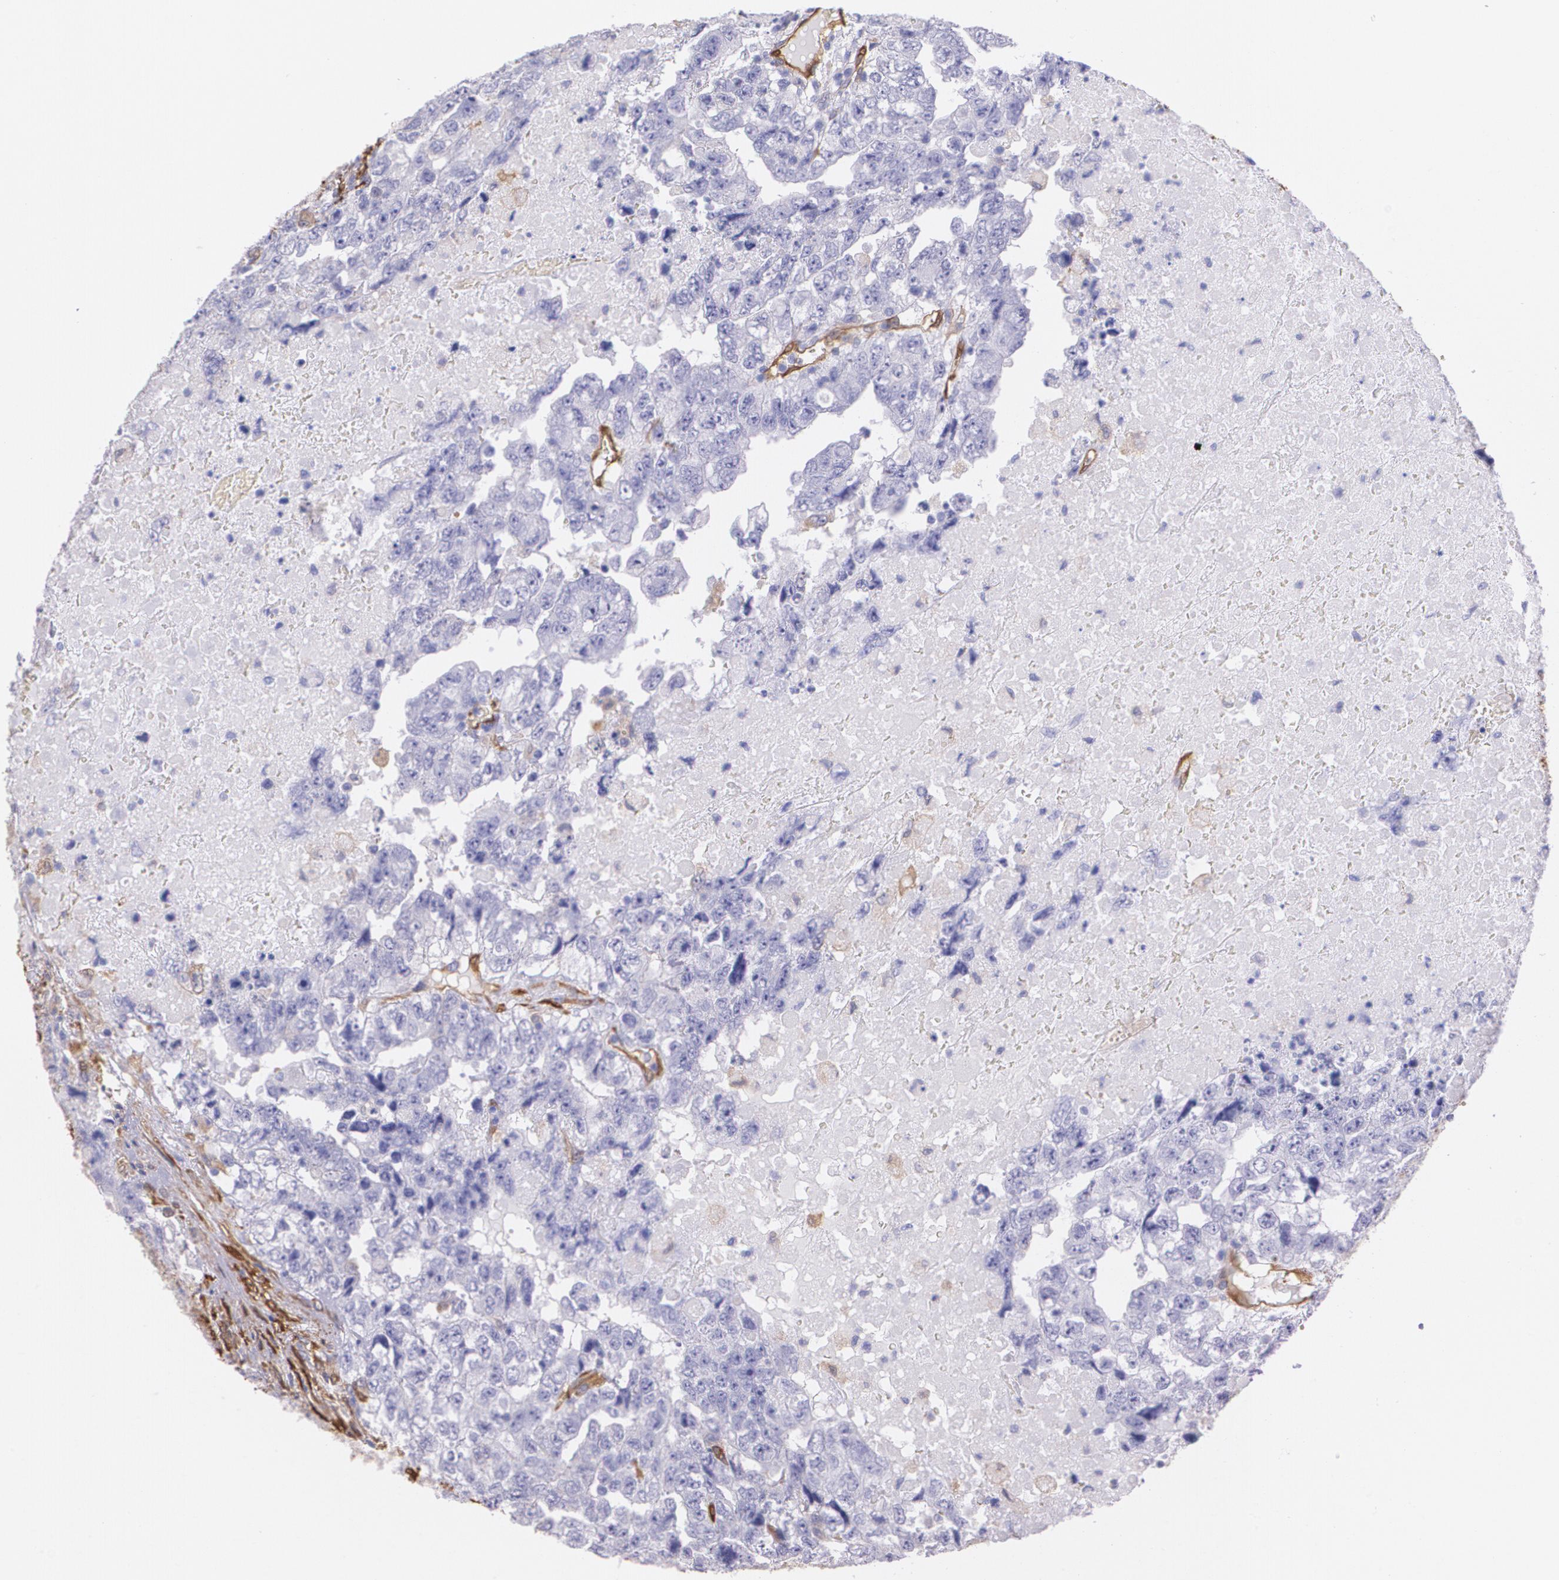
{"staining": {"intensity": "negative", "quantity": "none", "location": "none"}, "tissue": "testis cancer", "cell_type": "Tumor cells", "image_type": "cancer", "snomed": [{"axis": "morphology", "description": "Carcinoma, Embryonal, NOS"}, {"axis": "topography", "description": "Testis"}], "caption": "The histopathology image displays no staining of tumor cells in testis cancer.", "gene": "MMP2", "patient": {"sex": "male", "age": 36}}